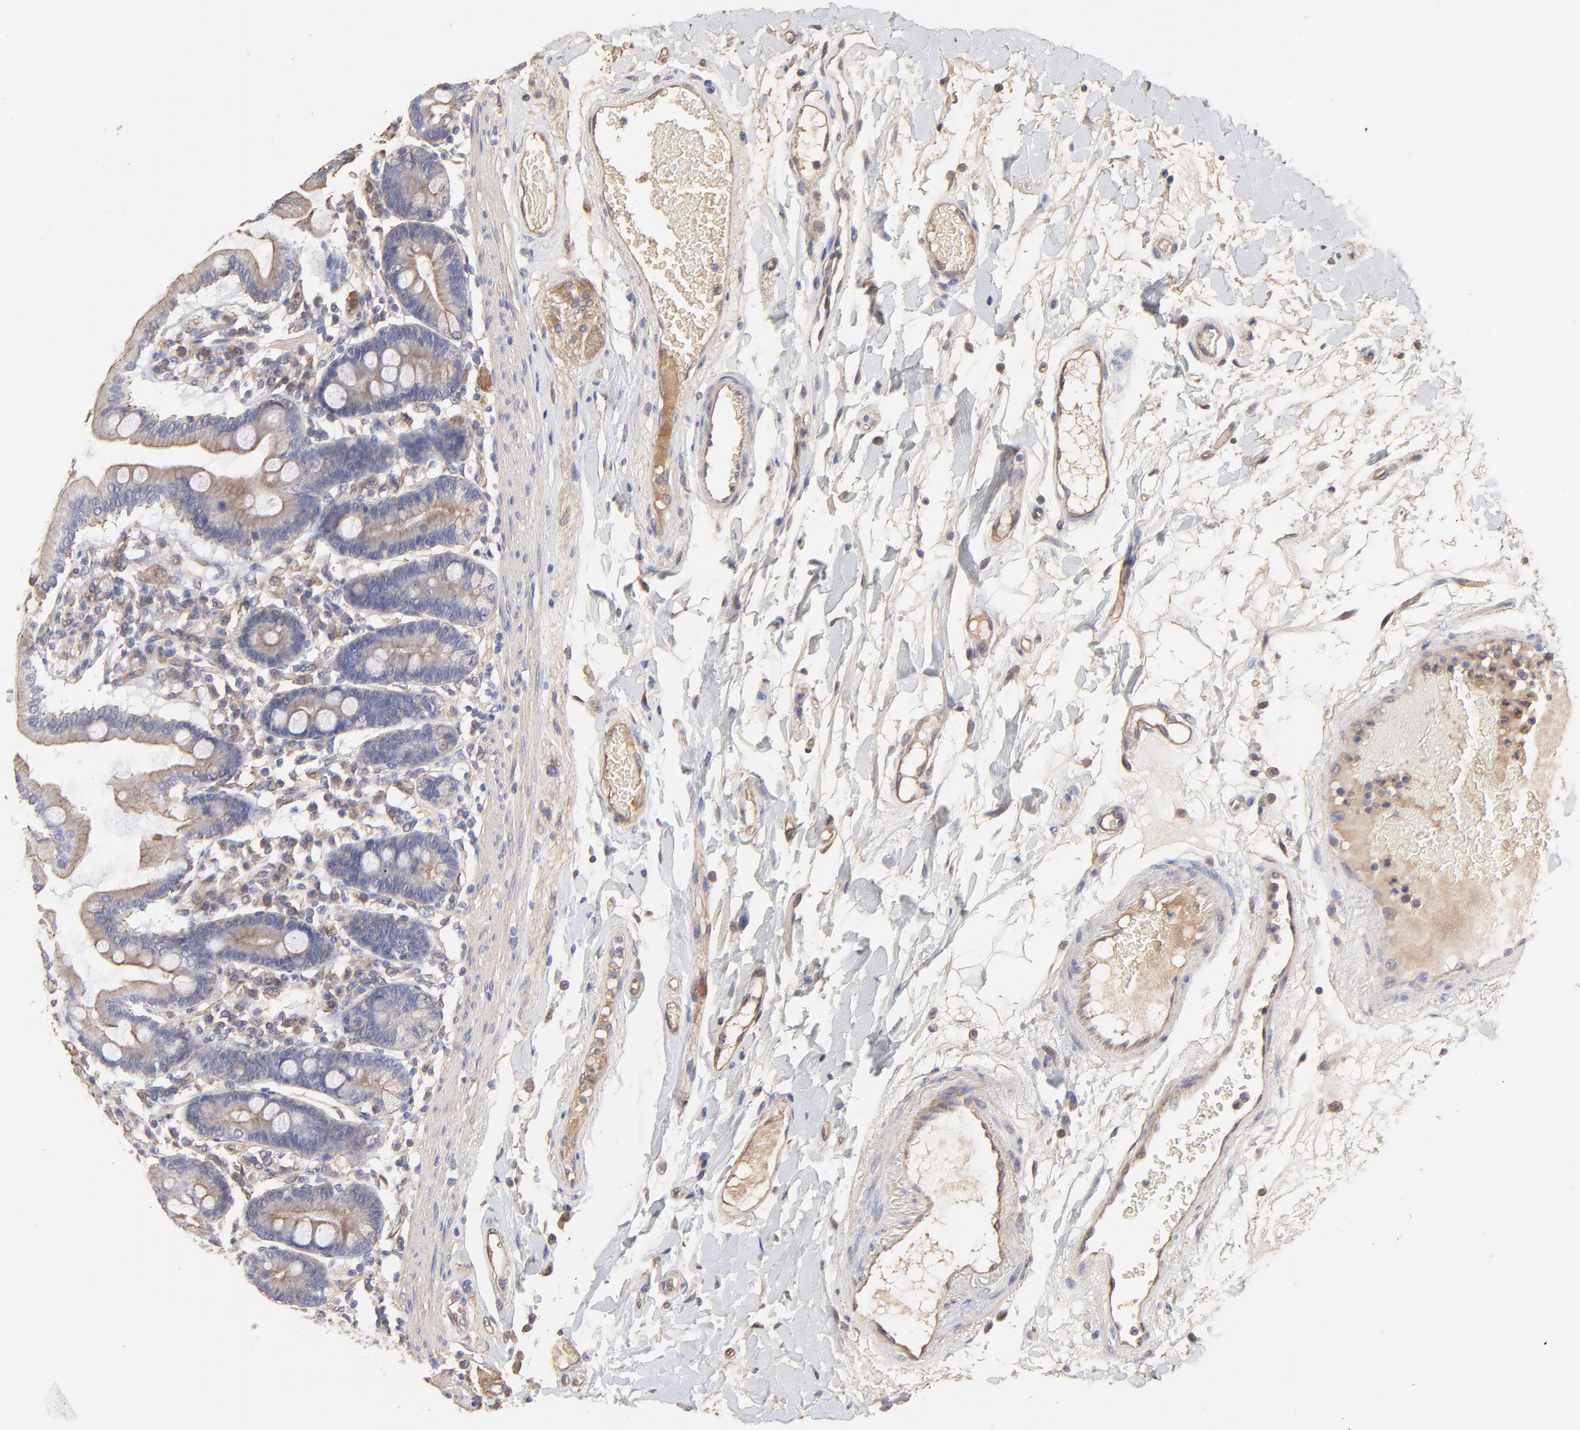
{"staining": {"intensity": "moderate", "quantity": ">75%", "location": "cytoplasmic/membranous"}, "tissue": "duodenum", "cell_type": "Glandular cells", "image_type": "normal", "snomed": [{"axis": "morphology", "description": "Normal tissue, NOS"}, {"axis": "topography", "description": "Duodenum"}], "caption": "Immunohistochemical staining of normal human duodenum demonstrates moderate cytoplasmic/membranous protein staining in approximately >75% of glandular cells. The staining was performed using DAB, with brown indicating positive protein expression. Nuclei are stained blue with hematoxylin.", "gene": "LRCH2", "patient": {"sex": "female", "age": 64}}